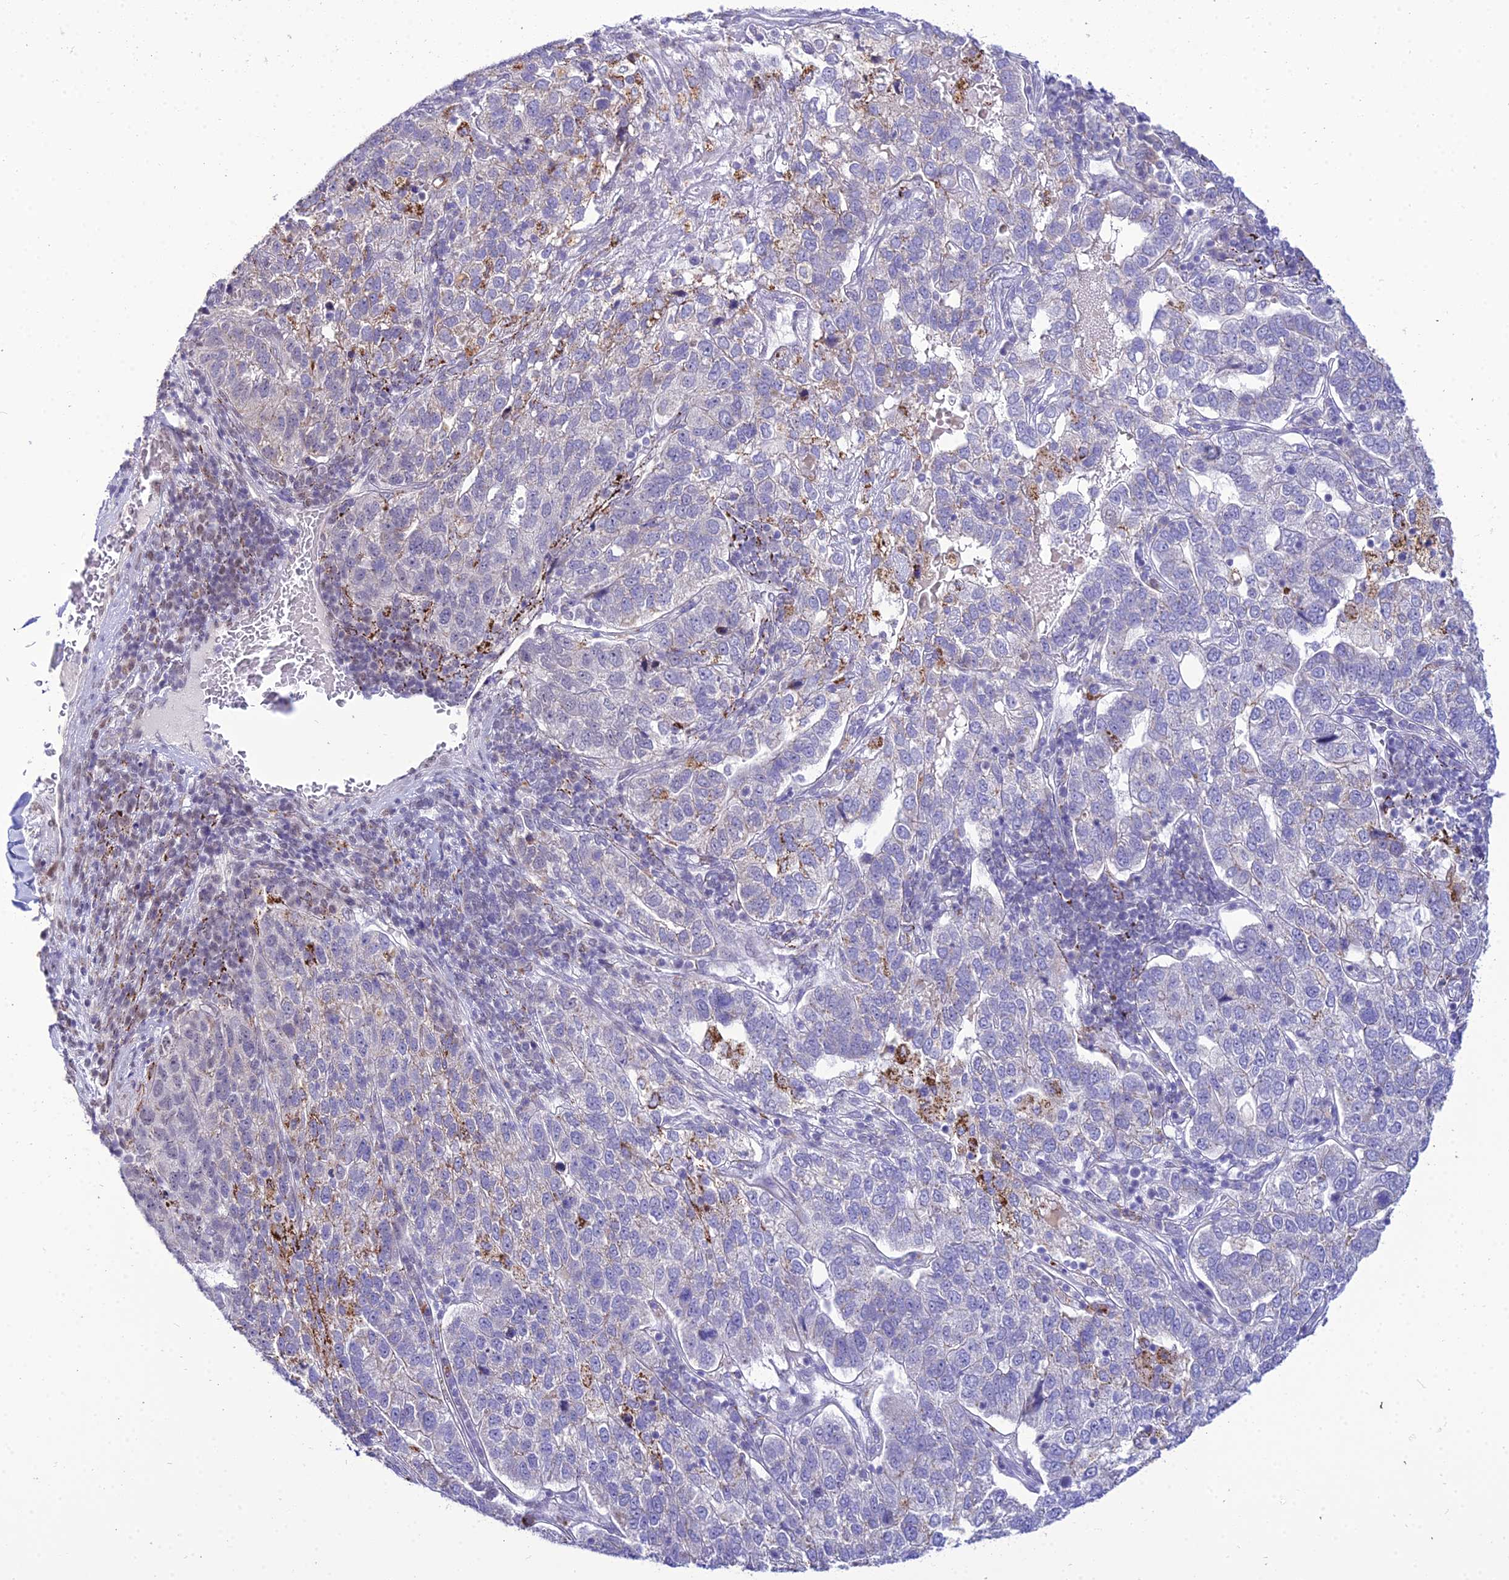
{"staining": {"intensity": "negative", "quantity": "none", "location": "none"}, "tissue": "pancreatic cancer", "cell_type": "Tumor cells", "image_type": "cancer", "snomed": [{"axis": "morphology", "description": "Adenocarcinoma, NOS"}, {"axis": "topography", "description": "Pancreas"}], "caption": "DAB immunohistochemical staining of human pancreatic adenocarcinoma exhibits no significant expression in tumor cells.", "gene": "C6orf163", "patient": {"sex": "female", "age": 61}}